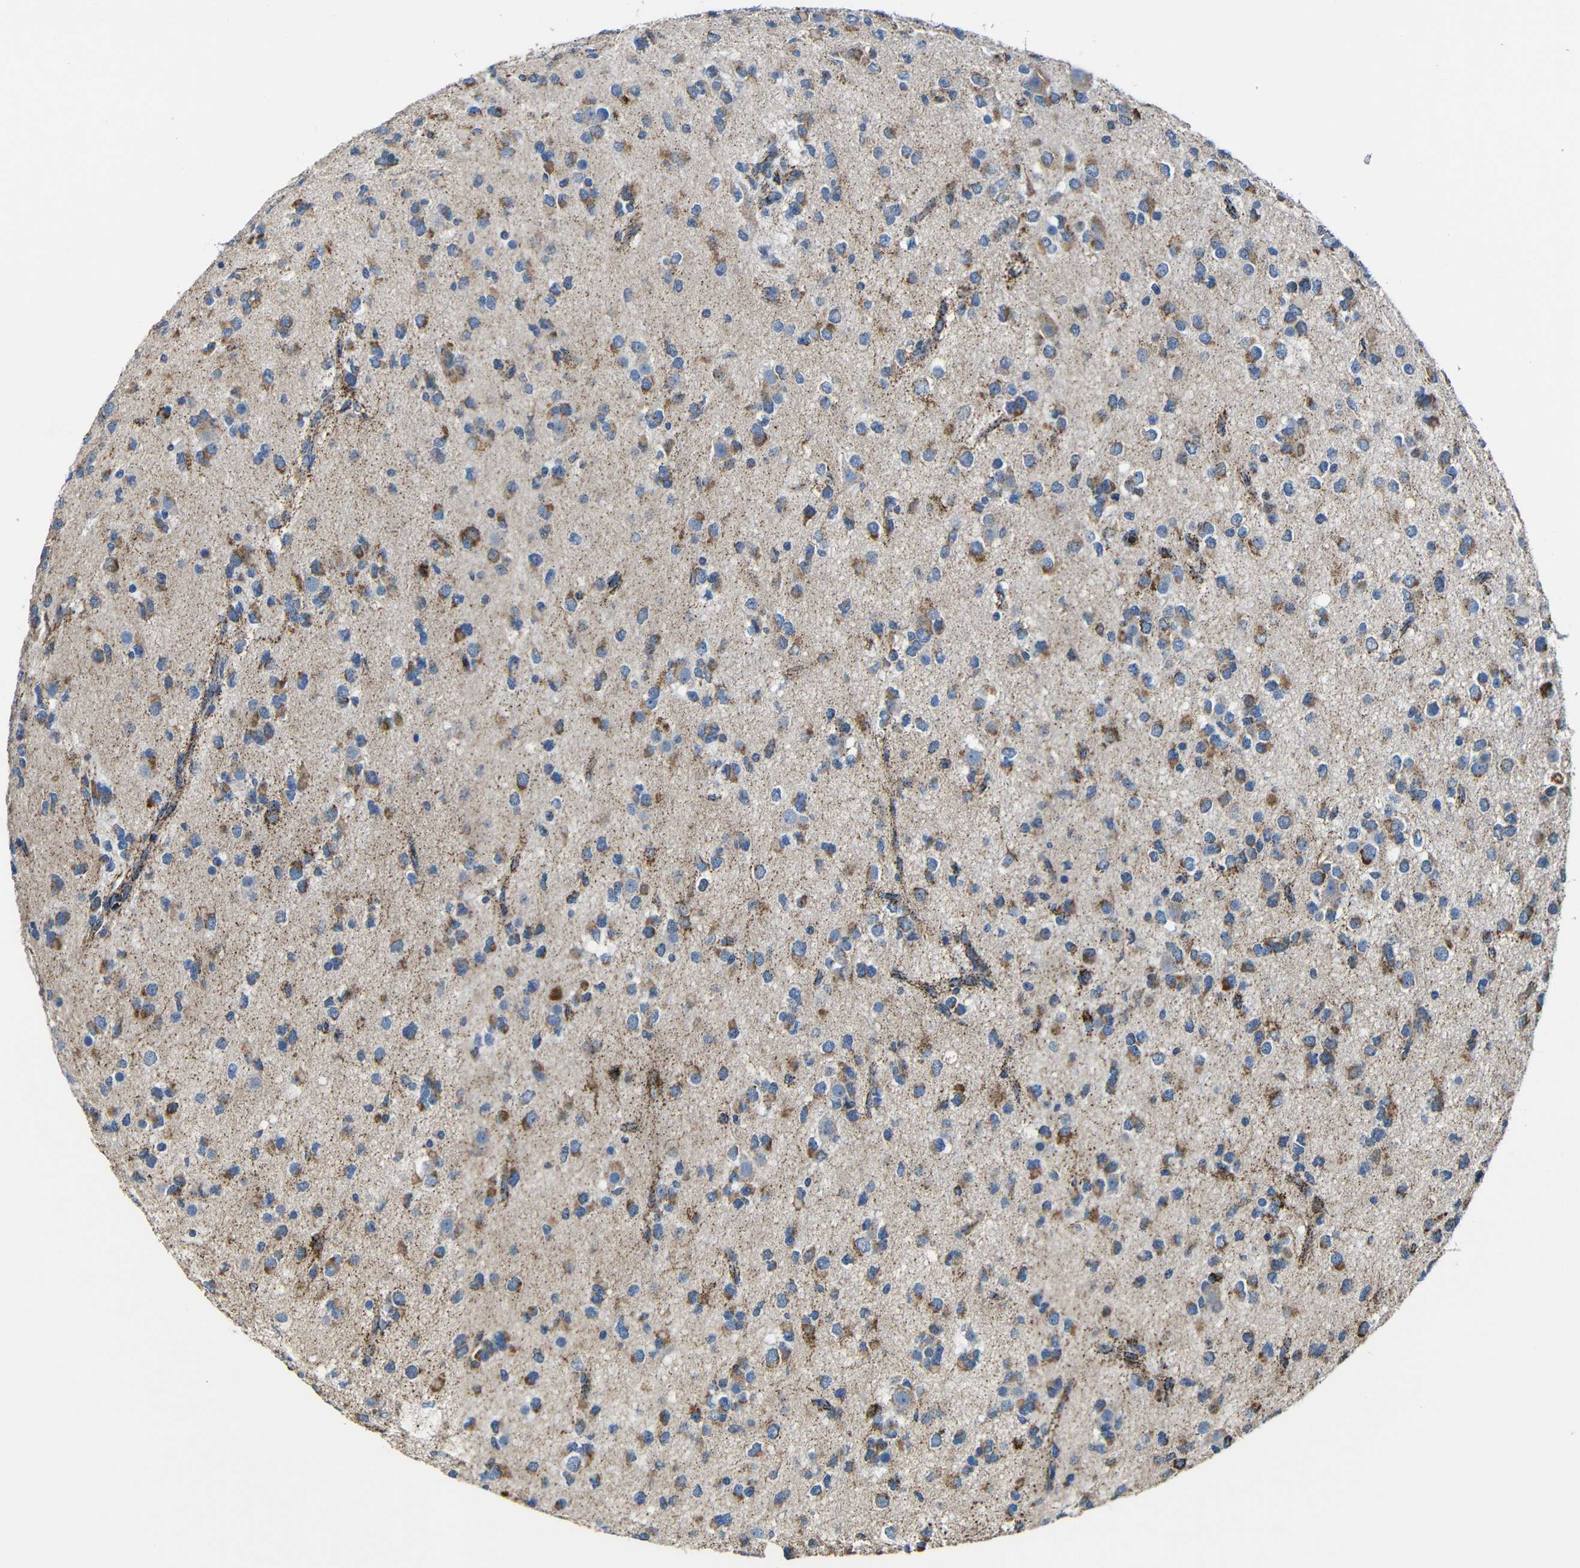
{"staining": {"intensity": "moderate", "quantity": "25%-75%", "location": "cytoplasmic/membranous"}, "tissue": "glioma", "cell_type": "Tumor cells", "image_type": "cancer", "snomed": [{"axis": "morphology", "description": "Glioma, malignant, Low grade"}, {"axis": "topography", "description": "Brain"}], "caption": "Immunohistochemical staining of human malignant glioma (low-grade) exhibits moderate cytoplasmic/membranous protein staining in about 25%-75% of tumor cells.", "gene": "CA5B", "patient": {"sex": "male", "age": 42}}